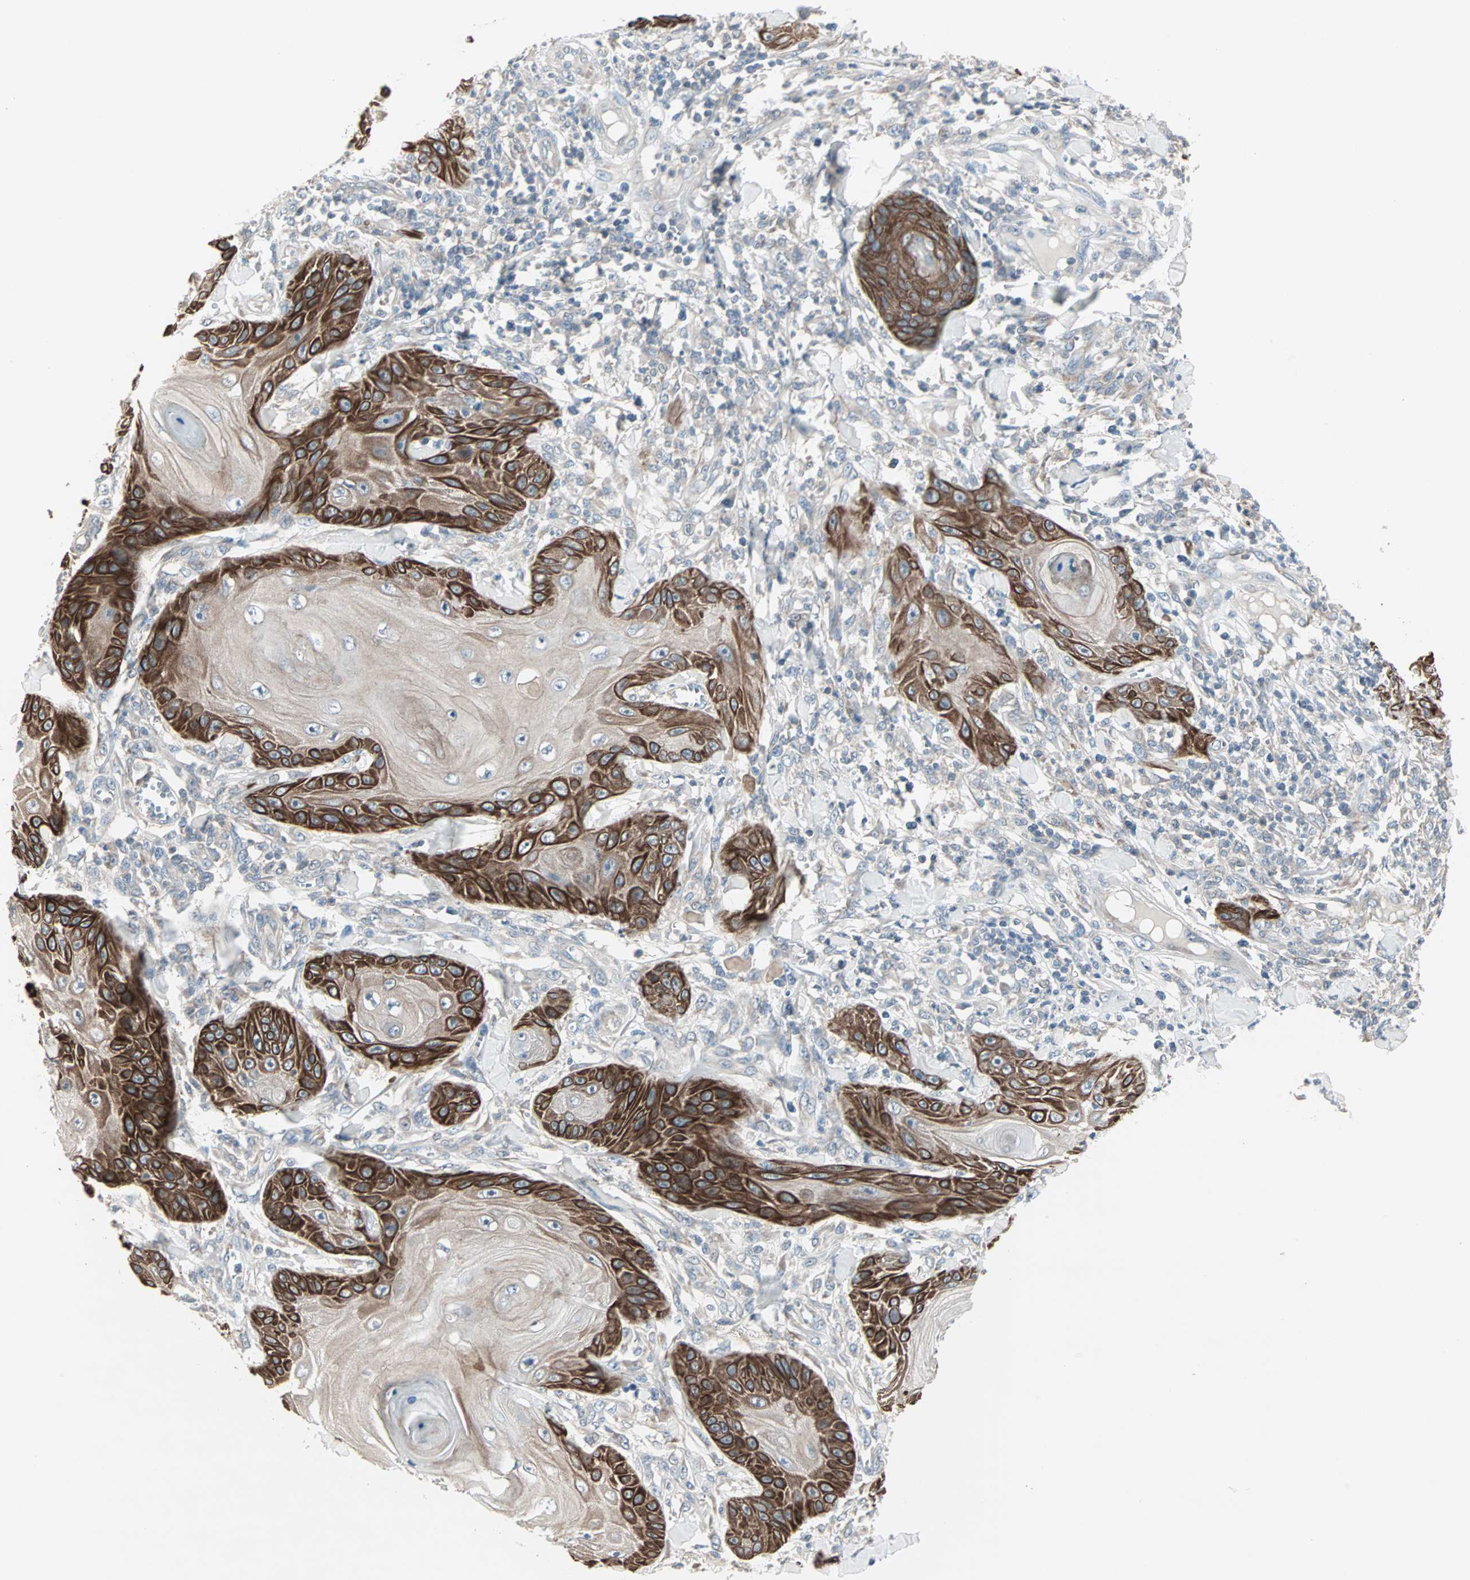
{"staining": {"intensity": "strong", "quantity": ">75%", "location": "cytoplasmic/membranous"}, "tissue": "skin cancer", "cell_type": "Tumor cells", "image_type": "cancer", "snomed": [{"axis": "morphology", "description": "Squamous cell carcinoma, NOS"}, {"axis": "topography", "description": "Skin"}], "caption": "IHC (DAB) staining of skin cancer displays strong cytoplasmic/membranous protein expression in about >75% of tumor cells.", "gene": "ZFP36", "patient": {"sex": "female", "age": 78}}